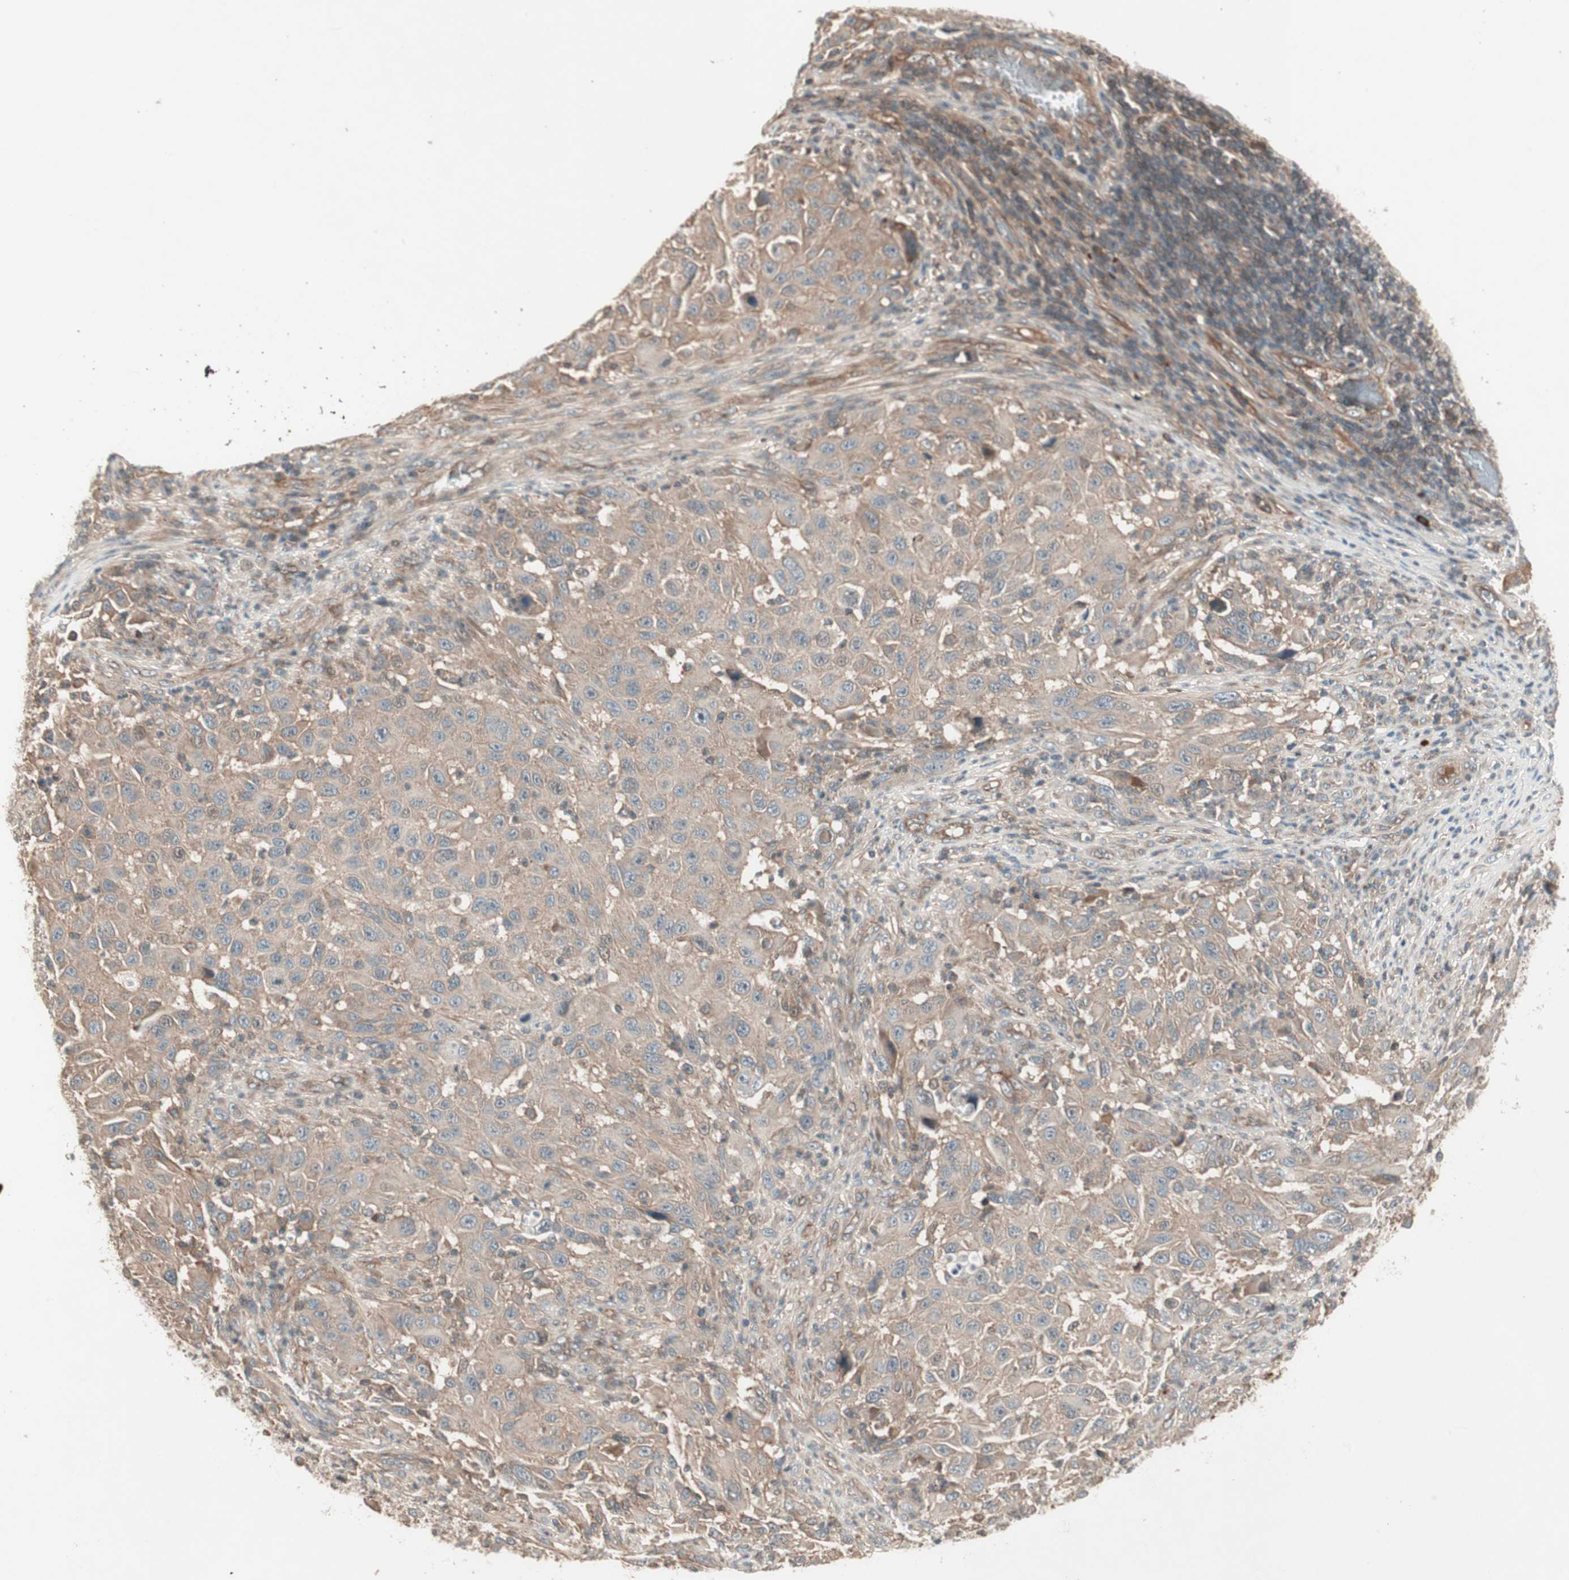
{"staining": {"intensity": "moderate", "quantity": ">75%", "location": "cytoplasmic/membranous"}, "tissue": "melanoma", "cell_type": "Tumor cells", "image_type": "cancer", "snomed": [{"axis": "morphology", "description": "Malignant melanoma, Metastatic site"}, {"axis": "topography", "description": "Lymph node"}], "caption": "Immunohistochemistry (IHC) of melanoma shows medium levels of moderate cytoplasmic/membranous positivity in approximately >75% of tumor cells. The staining was performed using DAB (3,3'-diaminobenzidine) to visualize the protein expression in brown, while the nuclei were stained in blue with hematoxylin (Magnification: 20x).", "gene": "TFPI", "patient": {"sex": "male", "age": 61}}